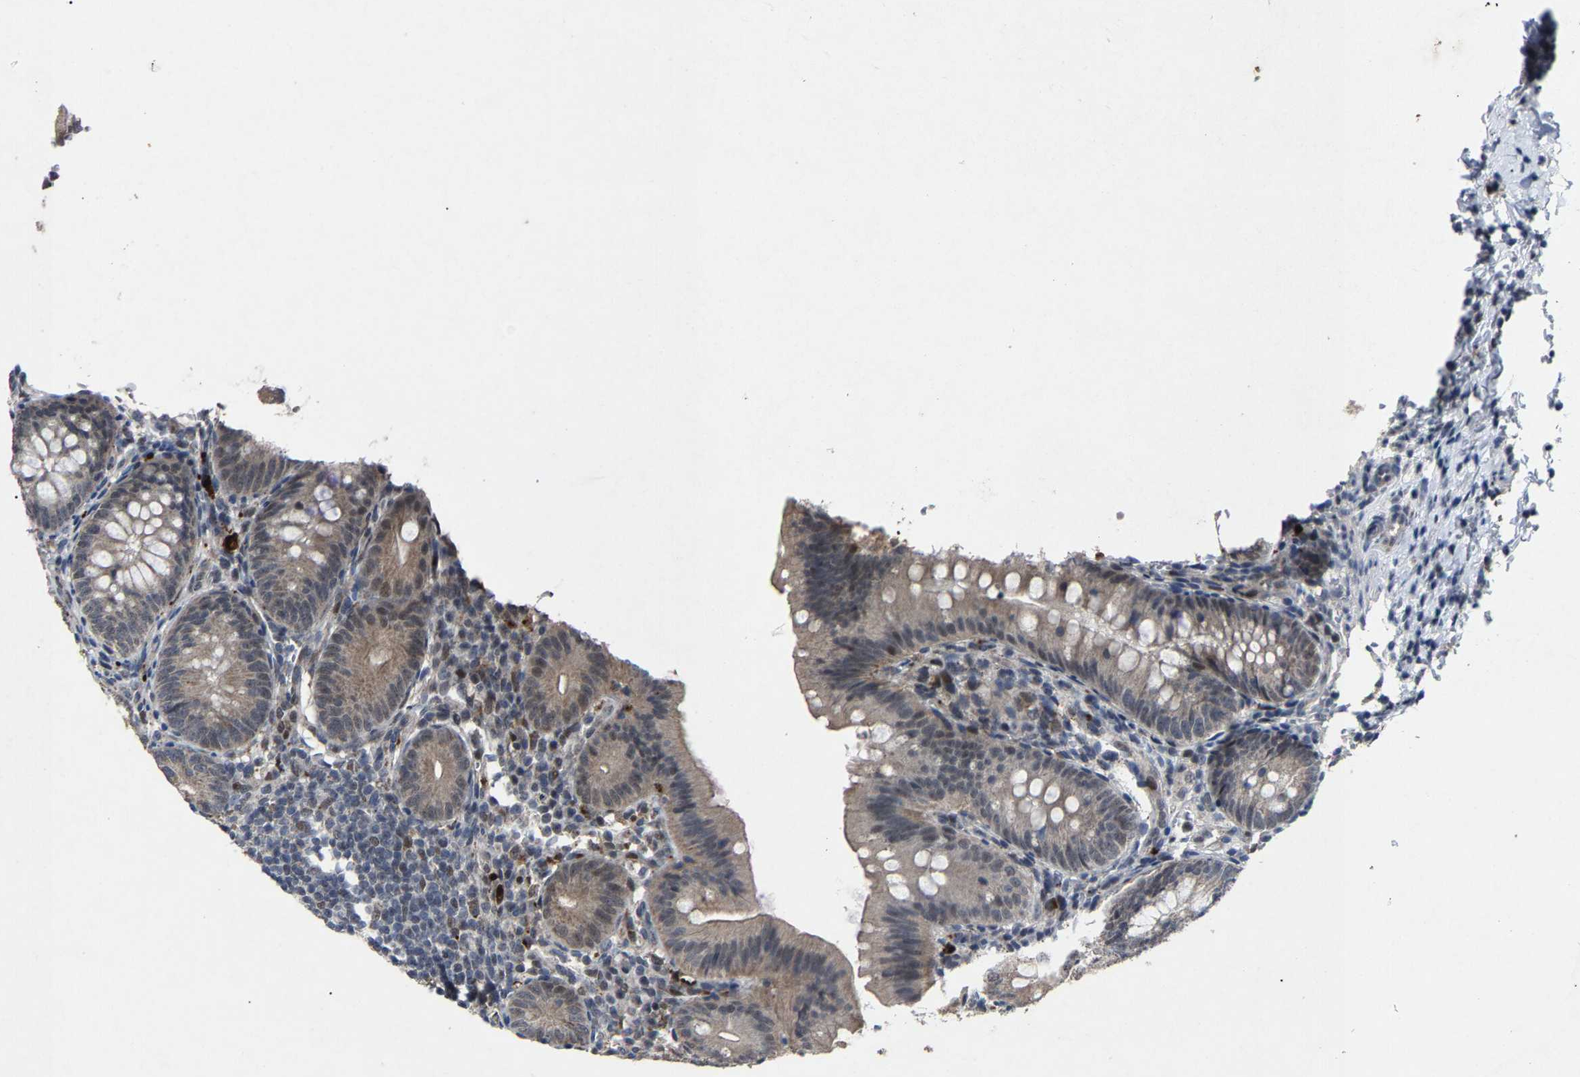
{"staining": {"intensity": "weak", "quantity": ">75%", "location": "cytoplasmic/membranous,nuclear"}, "tissue": "appendix", "cell_type": "Glandular cells", "image_type": "normal", "snomed": [{"axis": "morphology", "description": "Normal tissue, NOS"}, {"axis": "topography", "description": "Appendix"}], "caption": "Glandular cells reveal low levels of weak cytoplasmic/membranous,nuclear positivity in approximately >75% of cells in normal appendix.", "gene": "LSM8", "patient": {"sex": "male", "age": 1}}